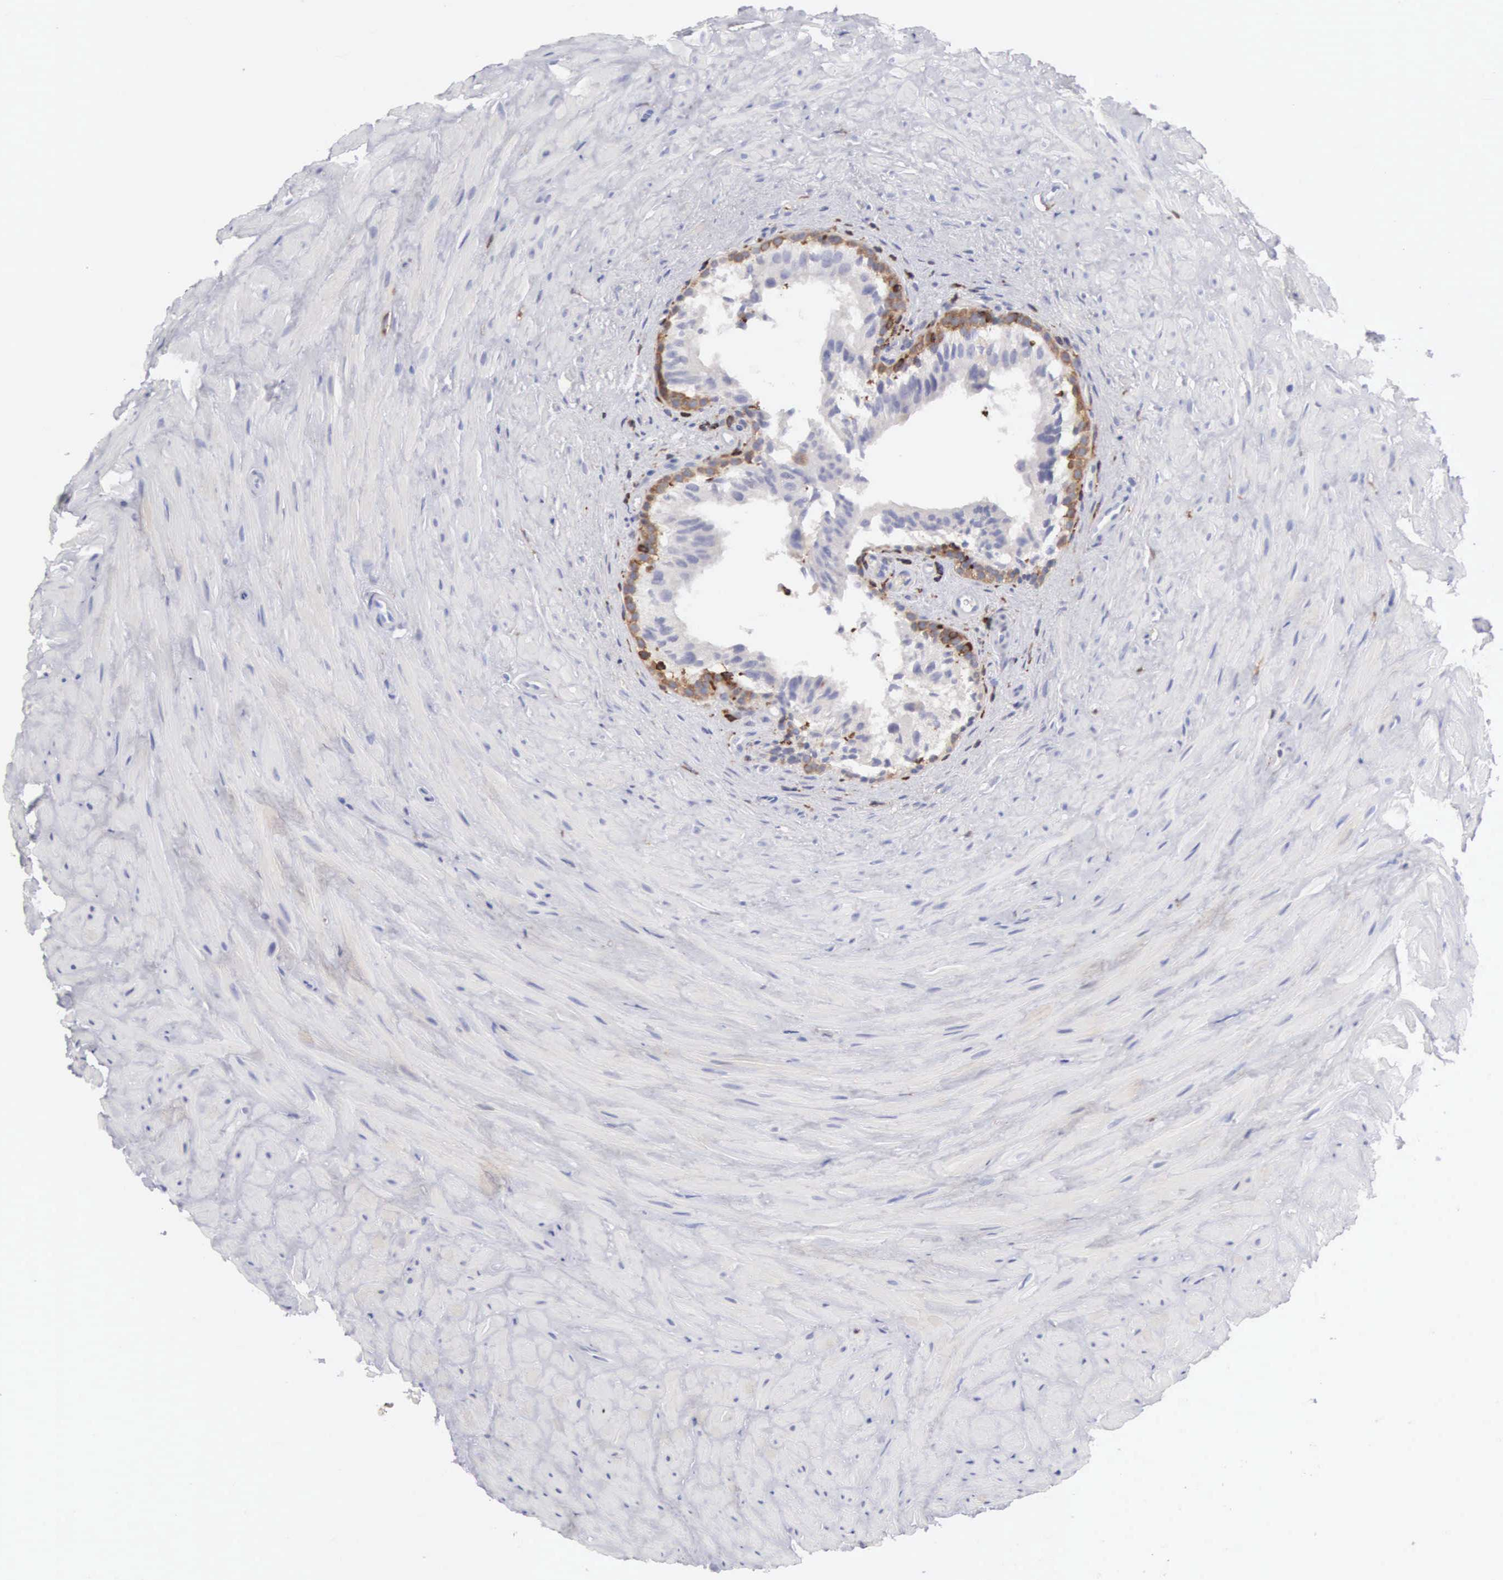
{"staining": {"intensity": "strong", "quantity": "25%-75%", "location": "cytoplasmic/membranous"}, "tissue": "epididymis", "cell_type": "Glandular cells", "image_type": "normal", "snomed": [{"axis": "morphology", "description": "Normal tissue, NOS"}, {"axis": "topography", "description": "Epididymis"}], "caption": "Brown immunohistochemical staining in normal epididymis displays strong cytoplasmic/membranous expression in about 25%-75% of glandular cells. (Brightfield microscopy of DAB IHC at high magnification).", "gene": "ENSG00000285304", "patient": {"sex": "male", "age": 35}}